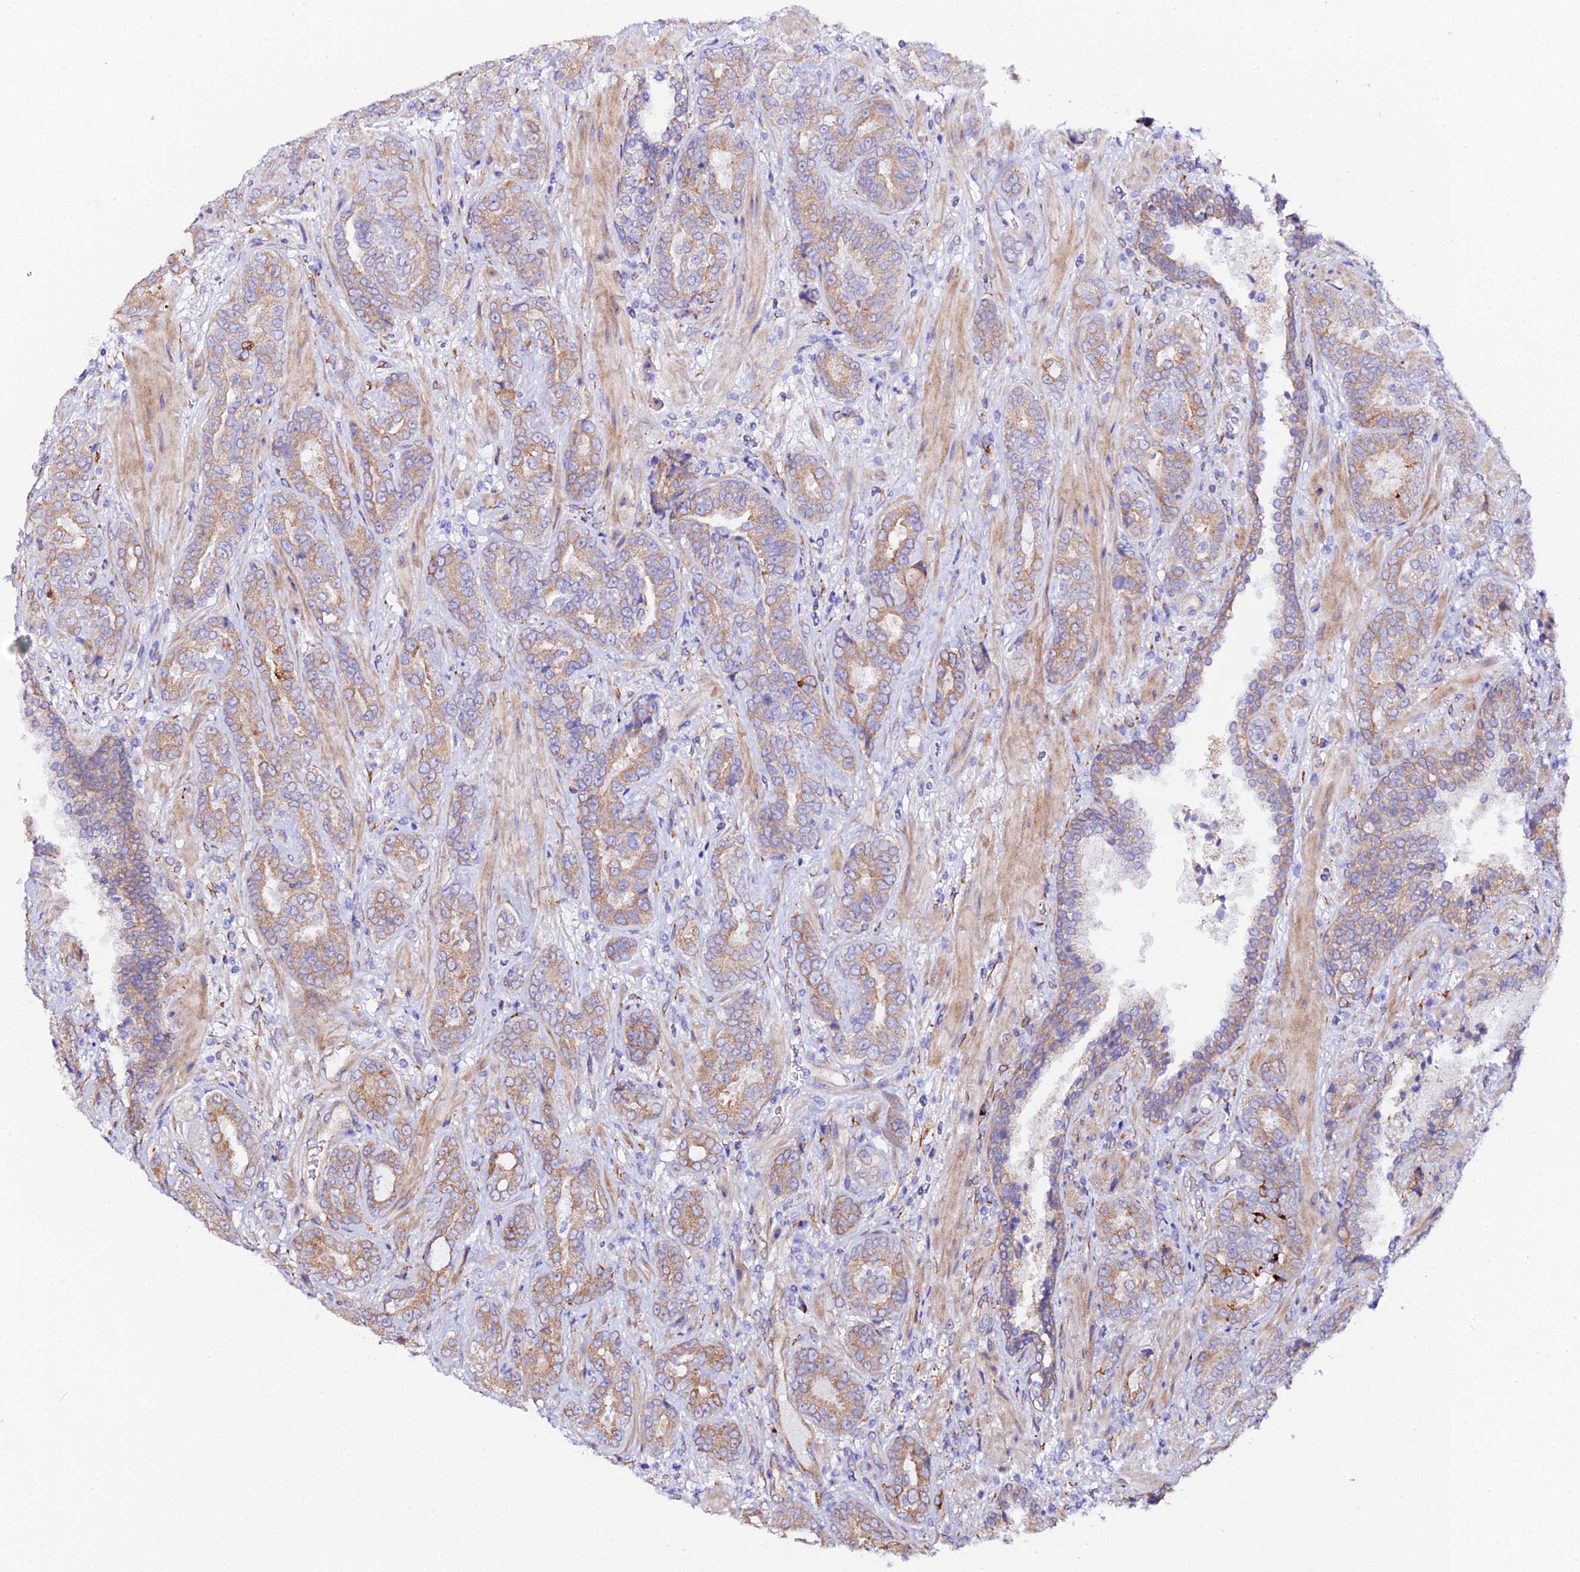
{"staining": {"intensity": "moderate", "quantity": ">75%", "location": "cytoplasmic/membranous"}, "tissue": "prostate cancer", "cell_type": "Tumor cells", "image_type": "cancer", "snomed": [{"axis": "morphology", "description": "Adenocarcinoma, High grade"}, {"axis": "topography", "description": "Prostate"}], "caption": "IHC of prostate cancer displays medium levels of moderate cytoplasmic/membranous positivity in approximately >75% of tumor cells.", "gene": "CFAP45", "patient": {"sex": "male", "age": 71}}